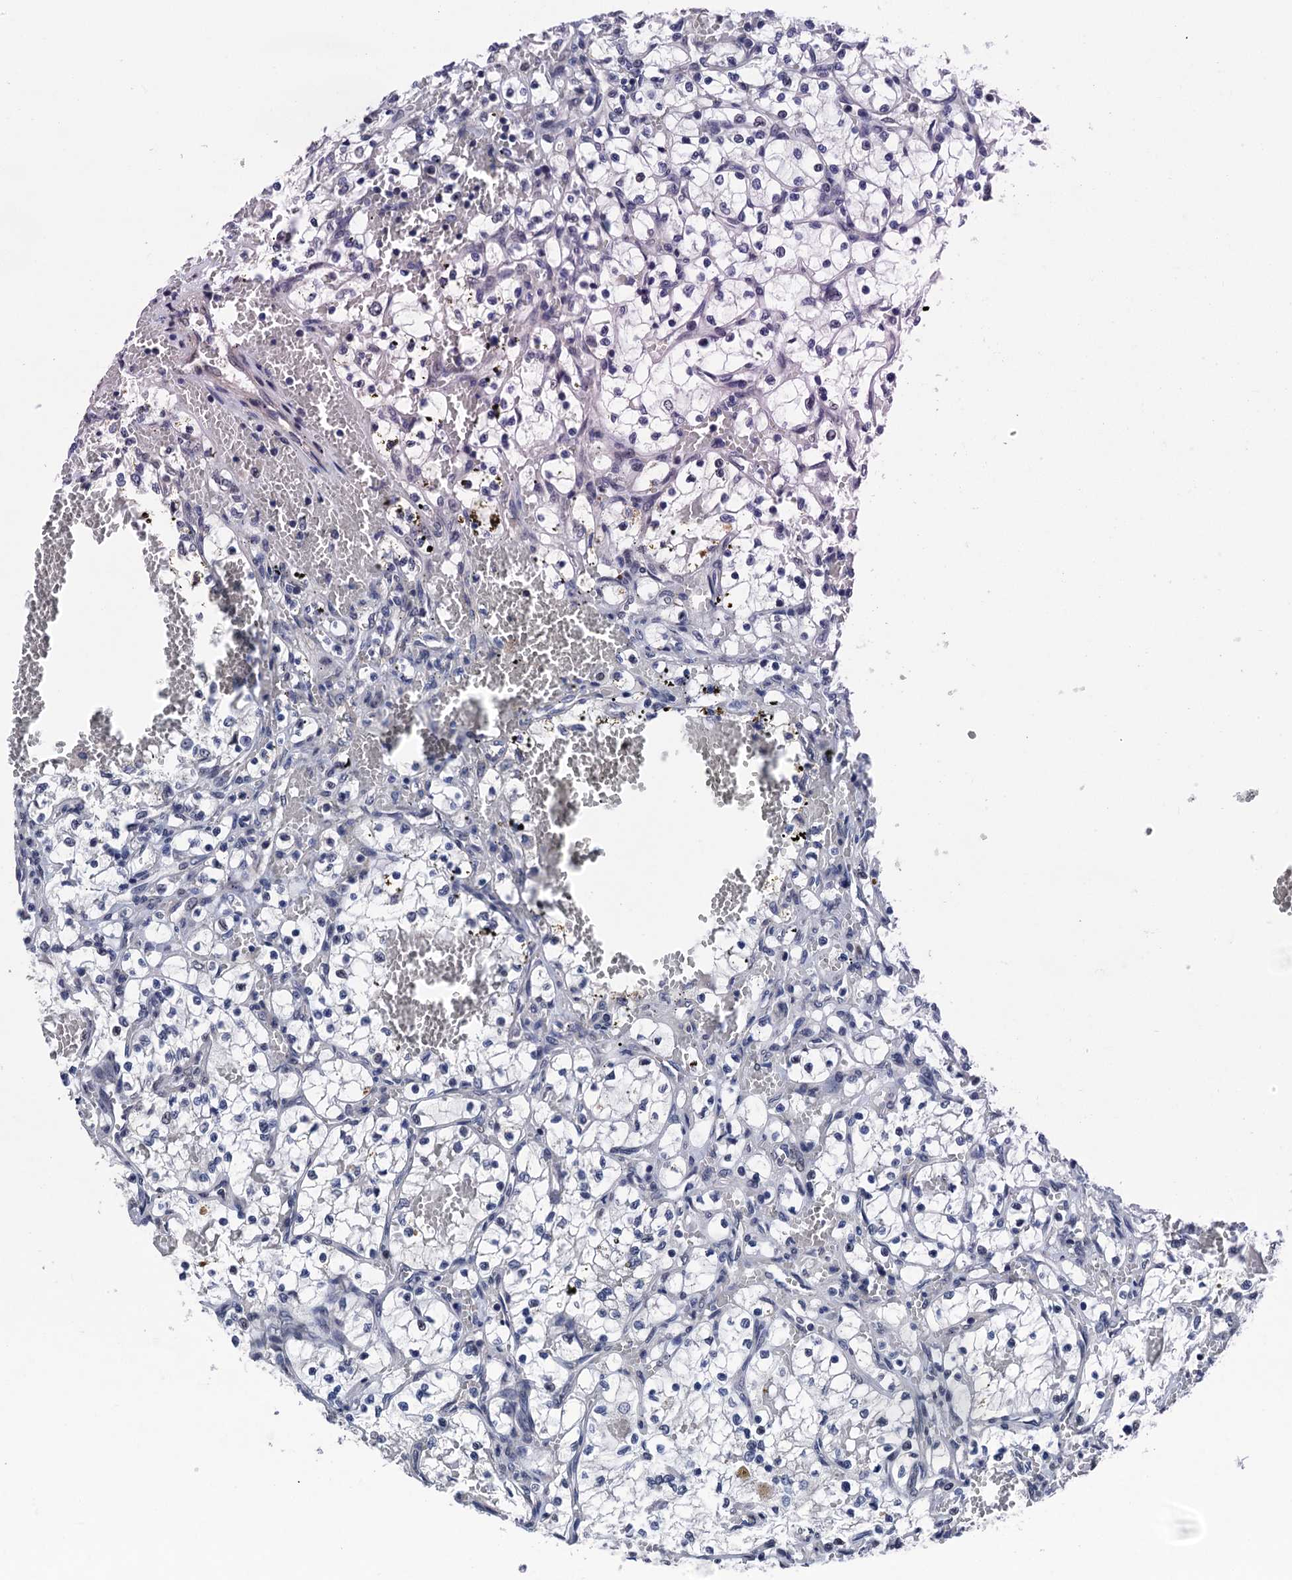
{"staining": {"intensity": "negative", "quantity": "none", "location": "none"}, "tissue": "renal cancer", "cell_type": "Tumor cells", "image_type": "cancer", "snomed": [{"axis": "morphology", "description": "Adenocarcinoma, NOS"}, {"axis": "topography", "description": "Kidney"}], "caption": "DAB (3,3'-diaminobenzidine) immunohistochemical staining of adenocarcinoma (renal) shows no significant staining in tumor cells.", "gene": "ART5", "patient": {"sex": "female", "age": 69}}